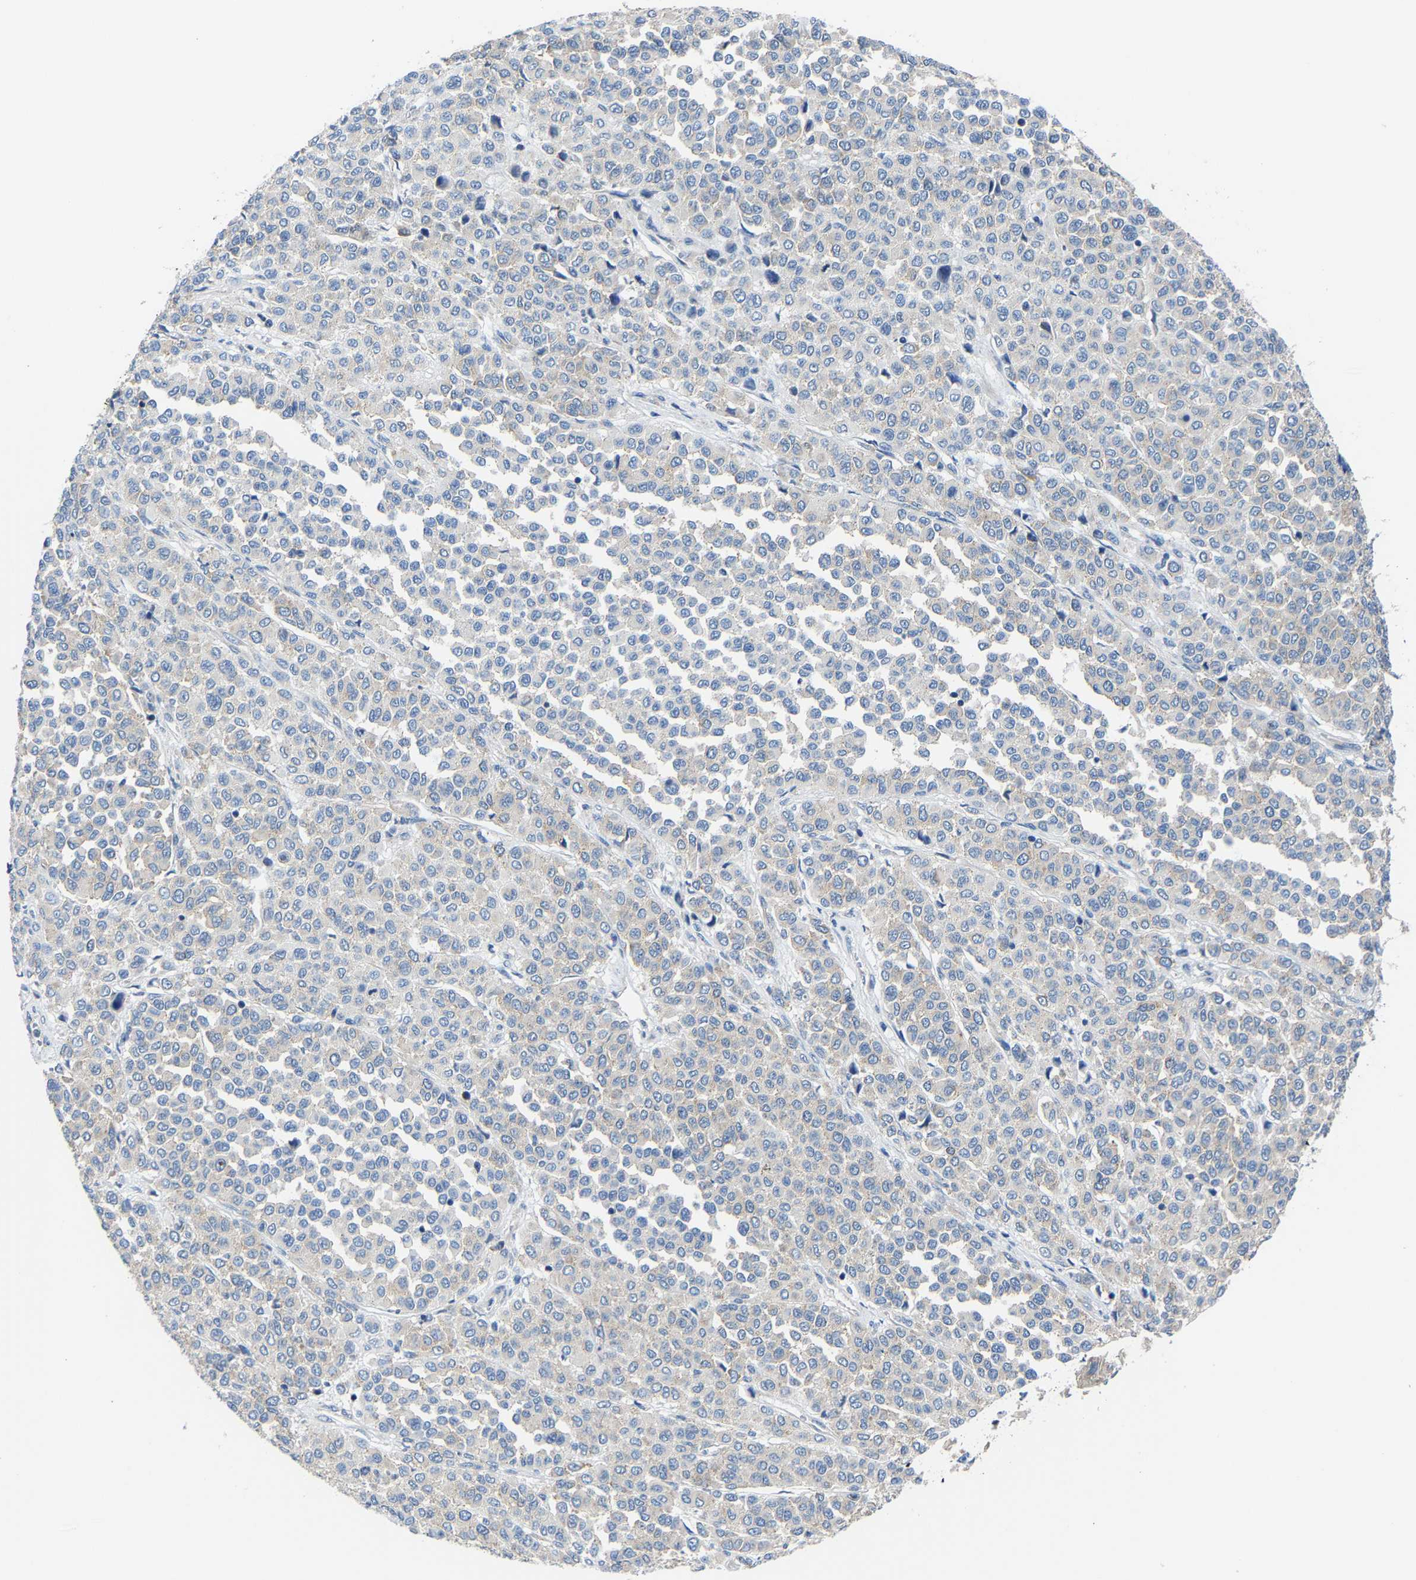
{"staining": {"intensity": "negative", "quantity": "none", "location": "none"}, "tissue": "melanoma", "cell_type": "Tumor cells", "image_type": "cancer", "snomed": [{"axis": "morphology", "description": "Malignant melanoma, Metastatic site"}, {"axis": "topography", "description": "Pancreas"}], "caption": "Tumor cells show no significant expression in melanoma.", "gene": "G3BP2", "patient": {"sex": "female", "age": 30}}